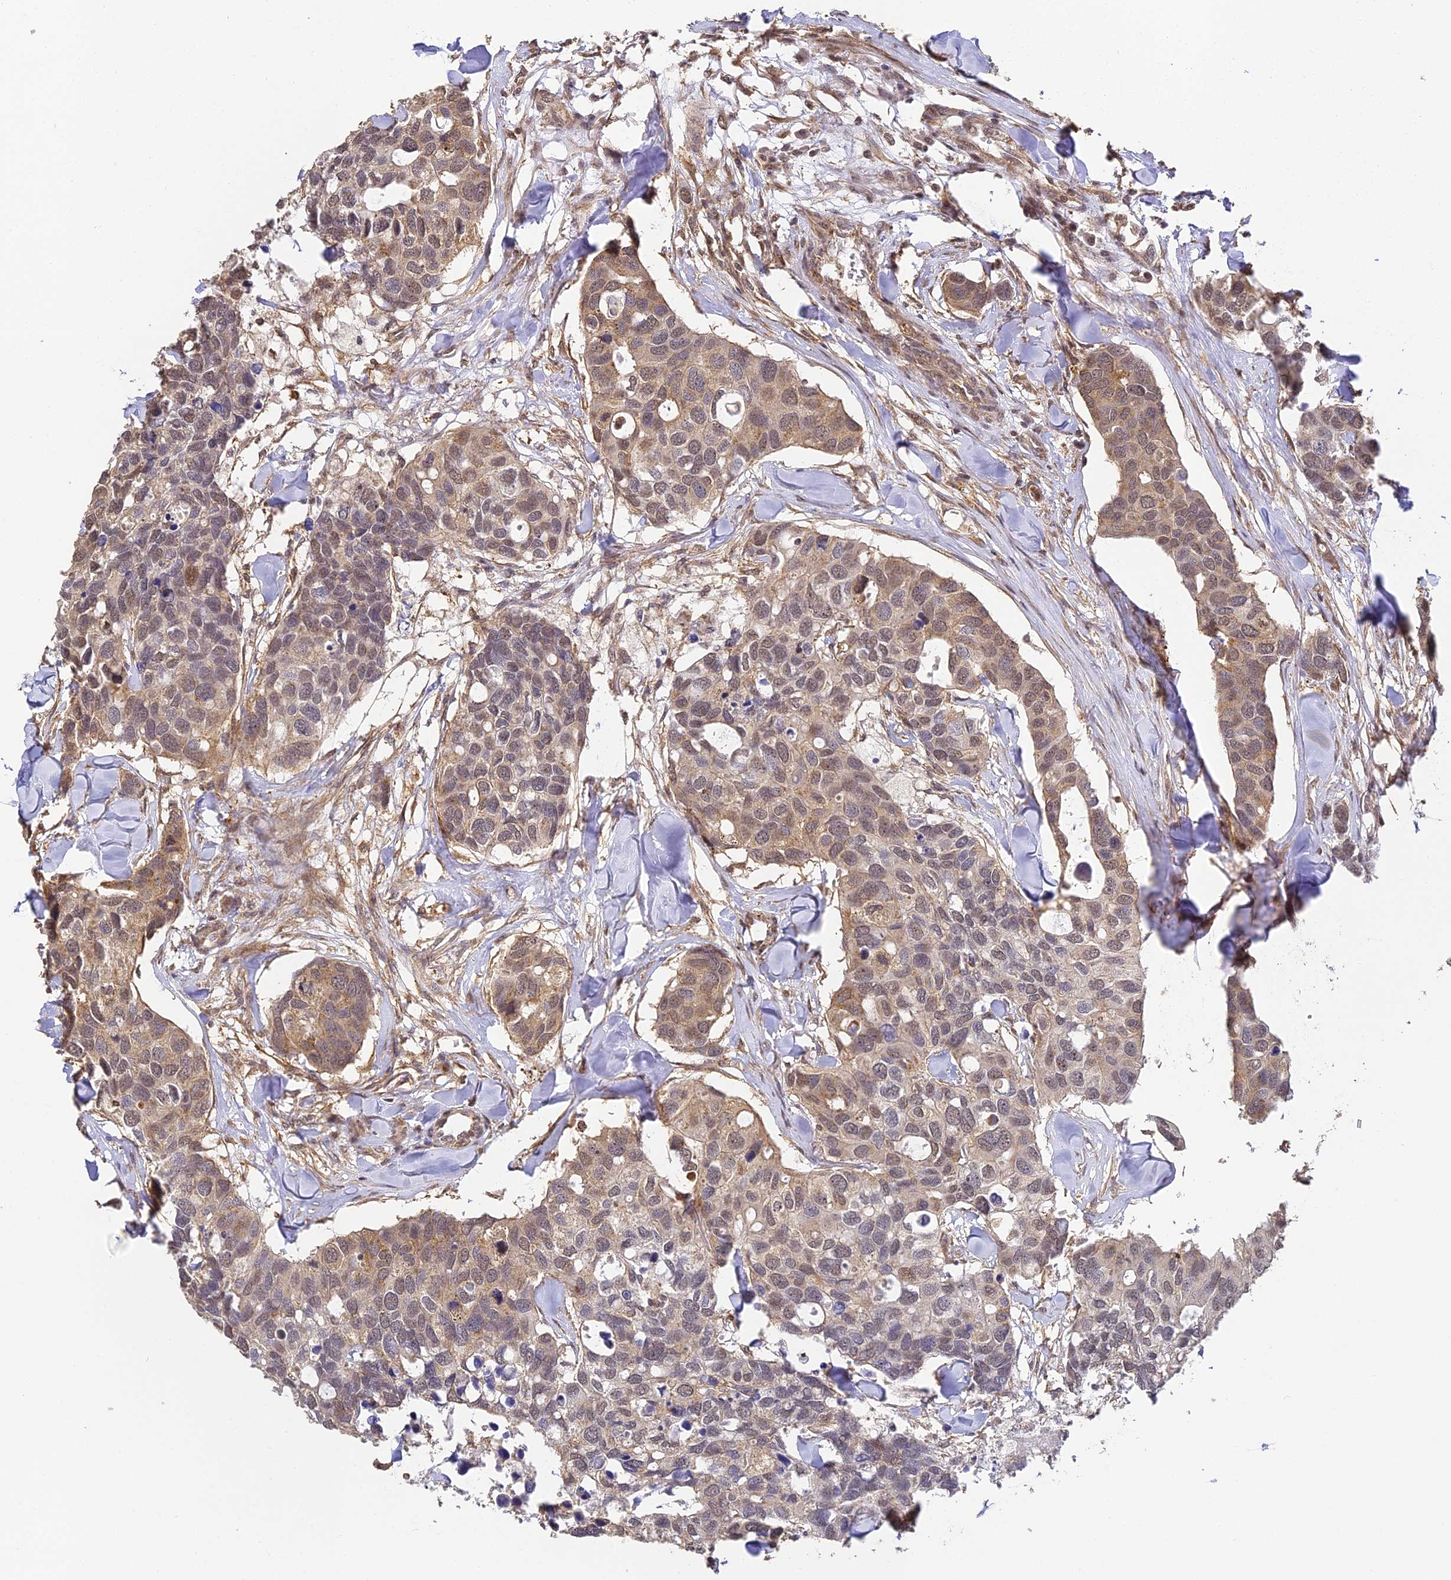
{"staining": {"intensity": "moderate", "quantity": ">75%", "location": "cytoplasmic/membranous"}, "tissue": "breast cancer", "cell_type": "Tumor cells", "image_type": "cancer", "snomed": [{"axis": "morphology", "description": "Duct carcinoma"}, {"axis": "topography", "description": "Breast"}], "caption": "Breast cancer (intraductal carcinoma) stained for a protein demonstrates moderate cytoplasmic/membranous positivity in tumor cells.", "gene": "ZNF443", "patient": {"sex": "female", "age": 83}}